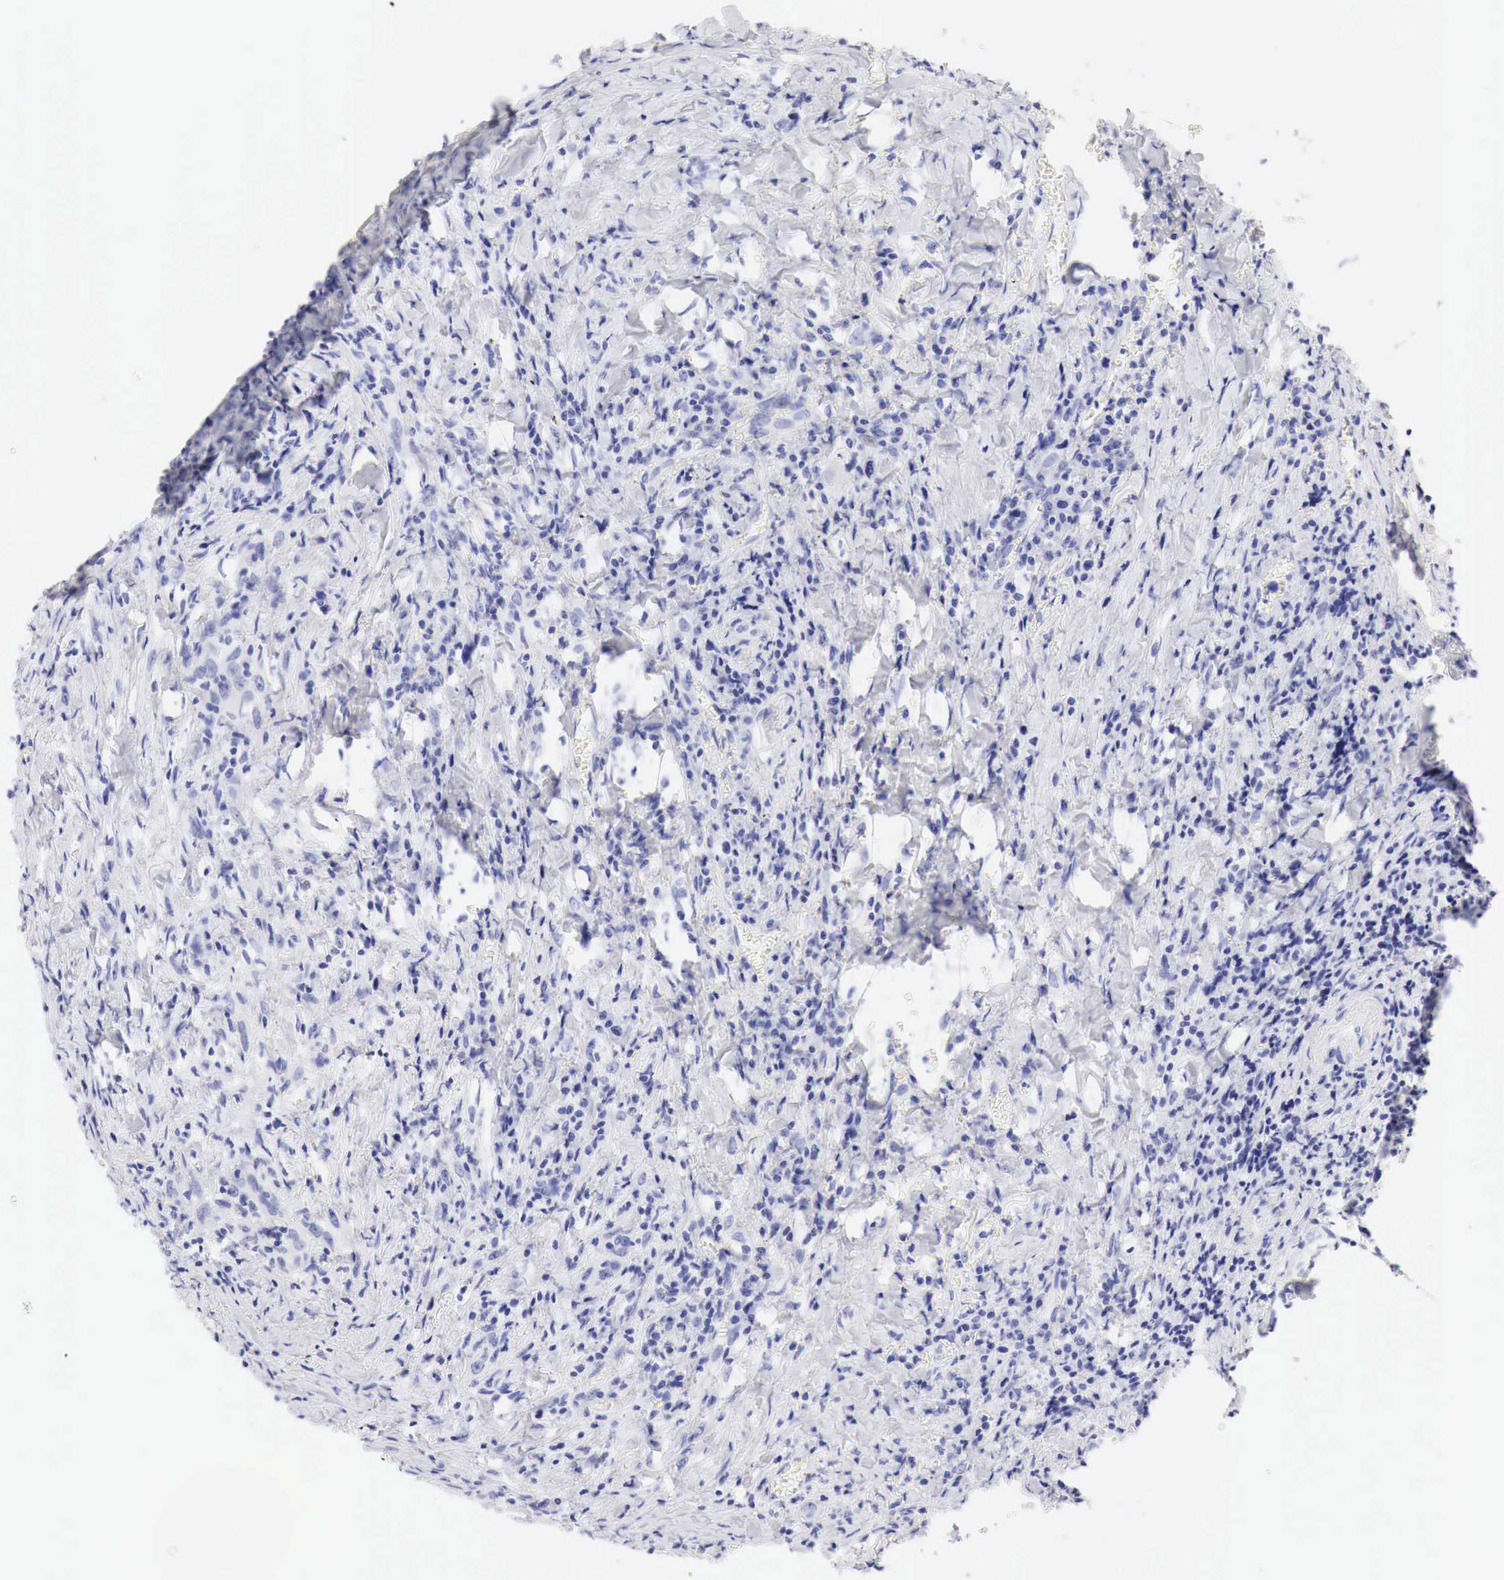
{"staining": {"intensity": "negative", "quantity": "none", "location": "none"}, "tissue": "head and neck cancer", "cell_type": "Tumor cells", "image_type": "cancer", "snomed": [{"axis": "morphology", "description": "Squamous cell carcinoma, NOS"}, {"axis": "topography", "description": "Oral tissue"}, {"axis": "topography", "description": "Head-Neck"}], "caption": "An immunohistochemistry (IHC) image of head and neck cancer is shown. There is no staining in tumor cells of head and neck cancer.", "gene": "TYR", "patient": {"sex": "female", "age": 82}}